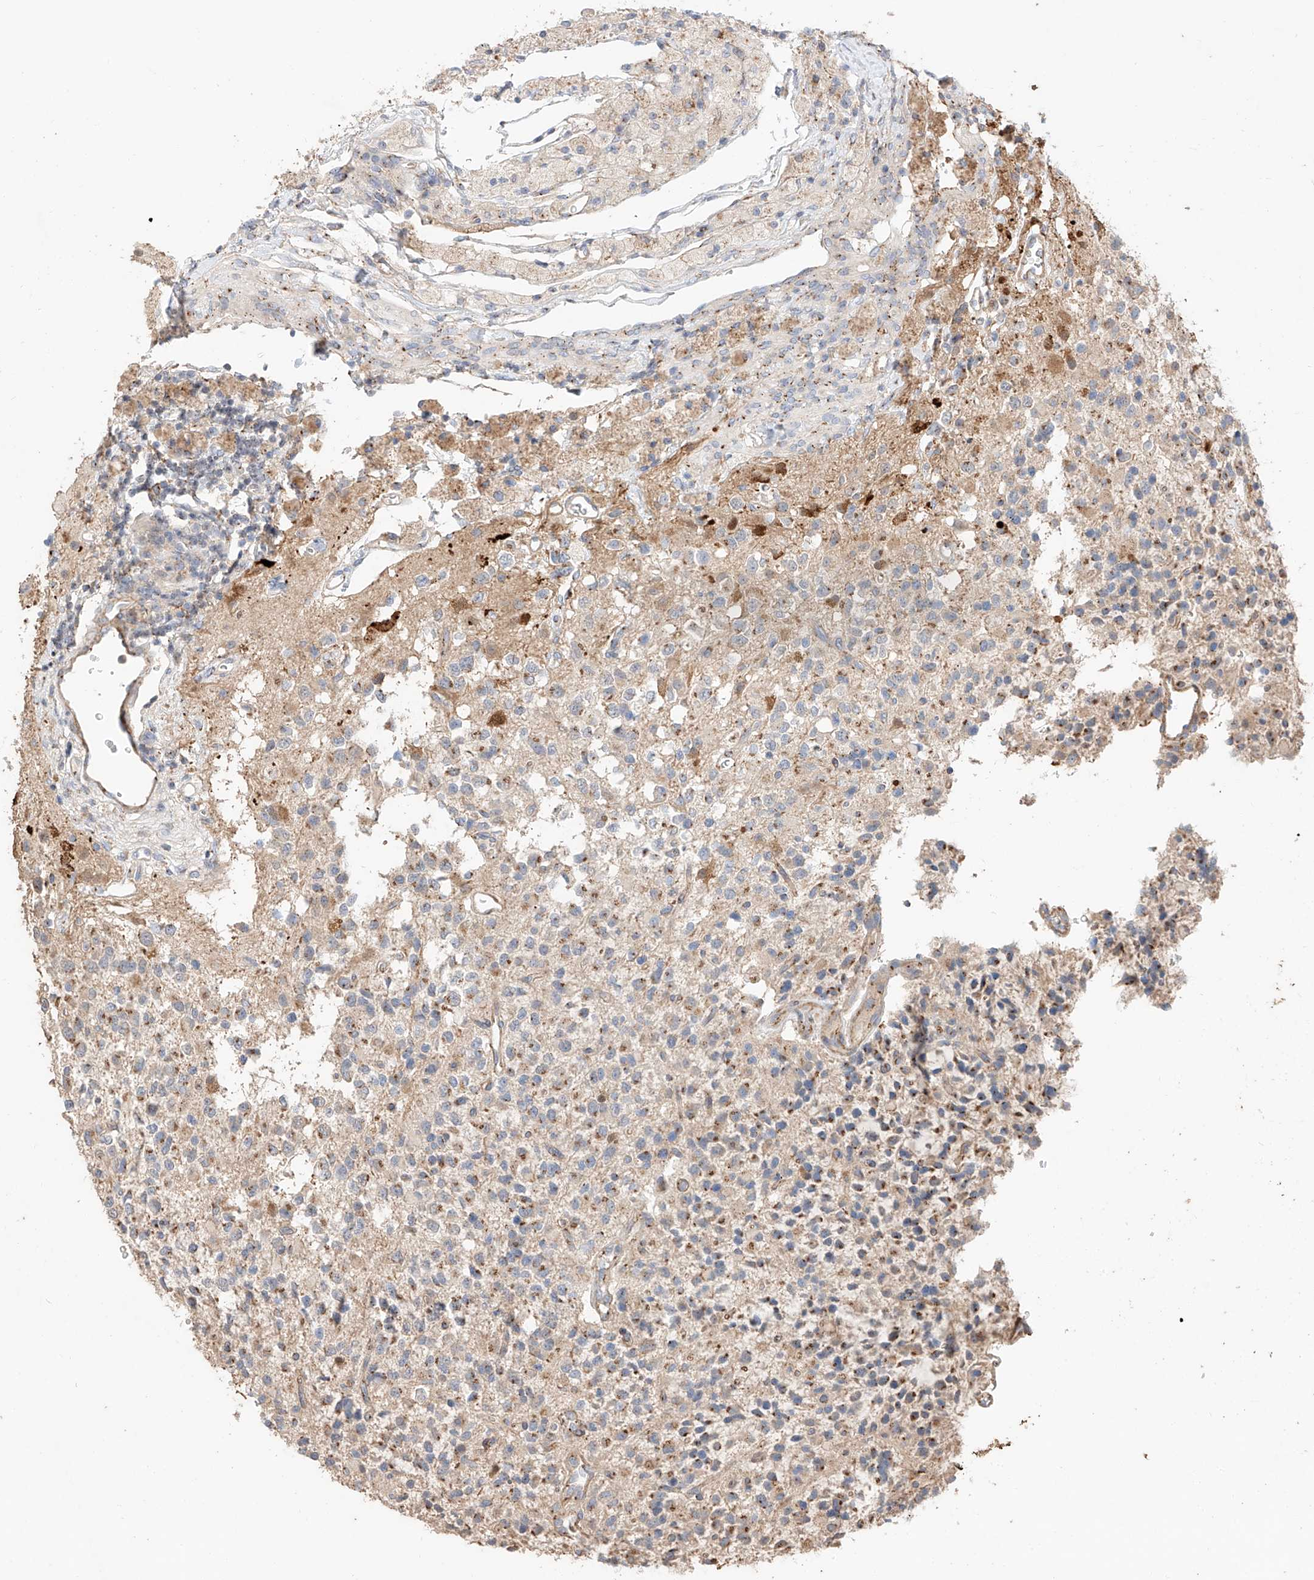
{"staining": {"intensity": "weak", "quantity": "25%-75%", "location": "cytoplasmic/membranous"}, "tissue": "glioma", "cell_type": "Tumor cells", "image_type": "cancer", "snomed": [{"axis": "morphology", "description": "Glioma, malignant, High grade"}, {"axis": "topography", "description": "Brain"}], "caption": "Malignant high-grade glioma was stained to show a protein in brown. There is low levels of weak cytoplasmic/membranous expression in about 25%-75% of tumor cells.", "gene": "MOSPD1", "patient": {"sex": "male", "age": 34}}